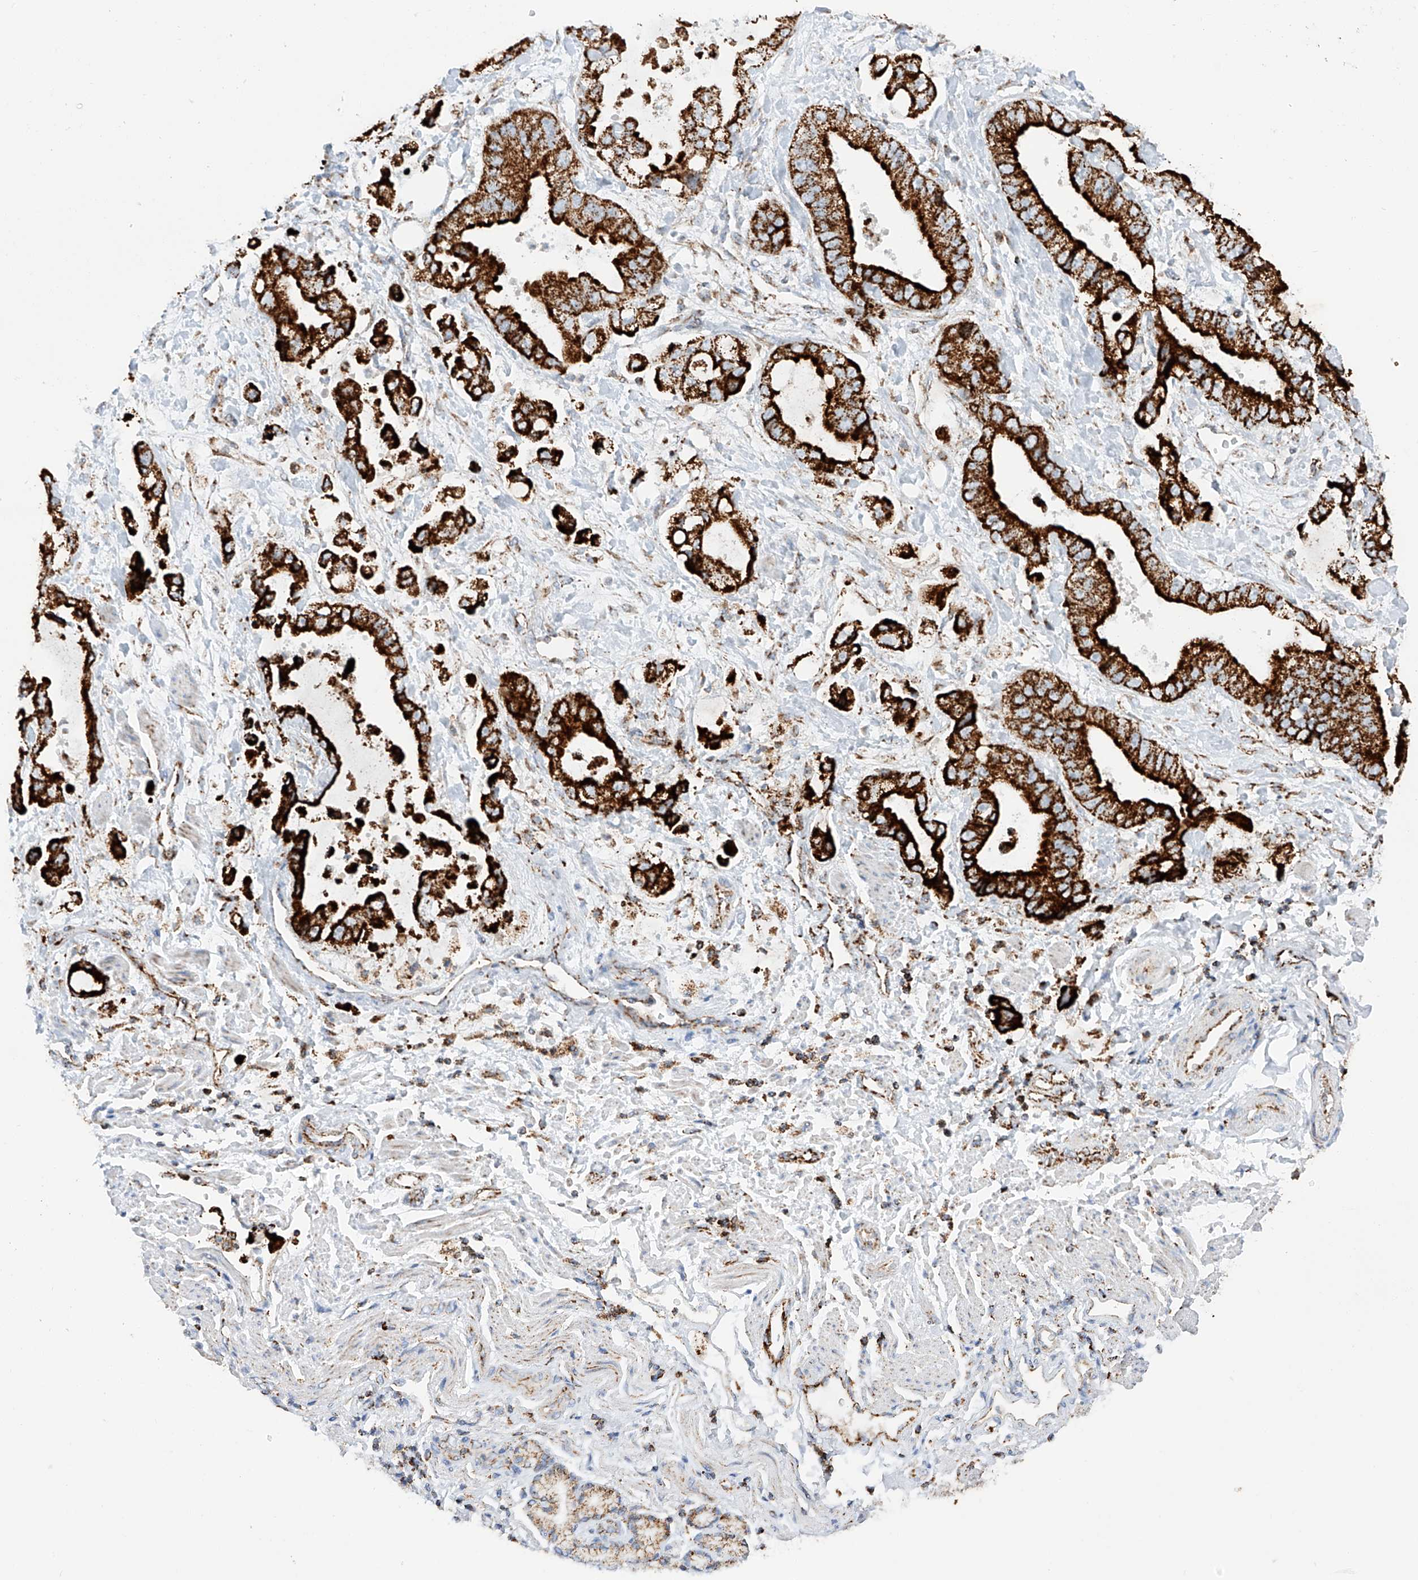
{"staining": {"intensity": "strong", "quantity": ">75%", "location": "cytoplasmic/membranous"}, "tissue": "stomach cancer", "cell_type": "Tumor cells", "image_type": "cancer", "snomed": [{"axis": "morphology", "description": "Adenocarcinoma, NOS"}, {"axis": "topography", "description": "Stomach"}], "caption": "High-power microscopy captured an immunohistochemistry histopathology image of stomach cancer (adenocarcinoma), revealing strong cytoplasmic/membranous staining in about >75% of tumor cells. (IHC, brightfield microscopy, high magnification).", "gene": "TTC27", "patient": {"sex": "male", "age": 62}}